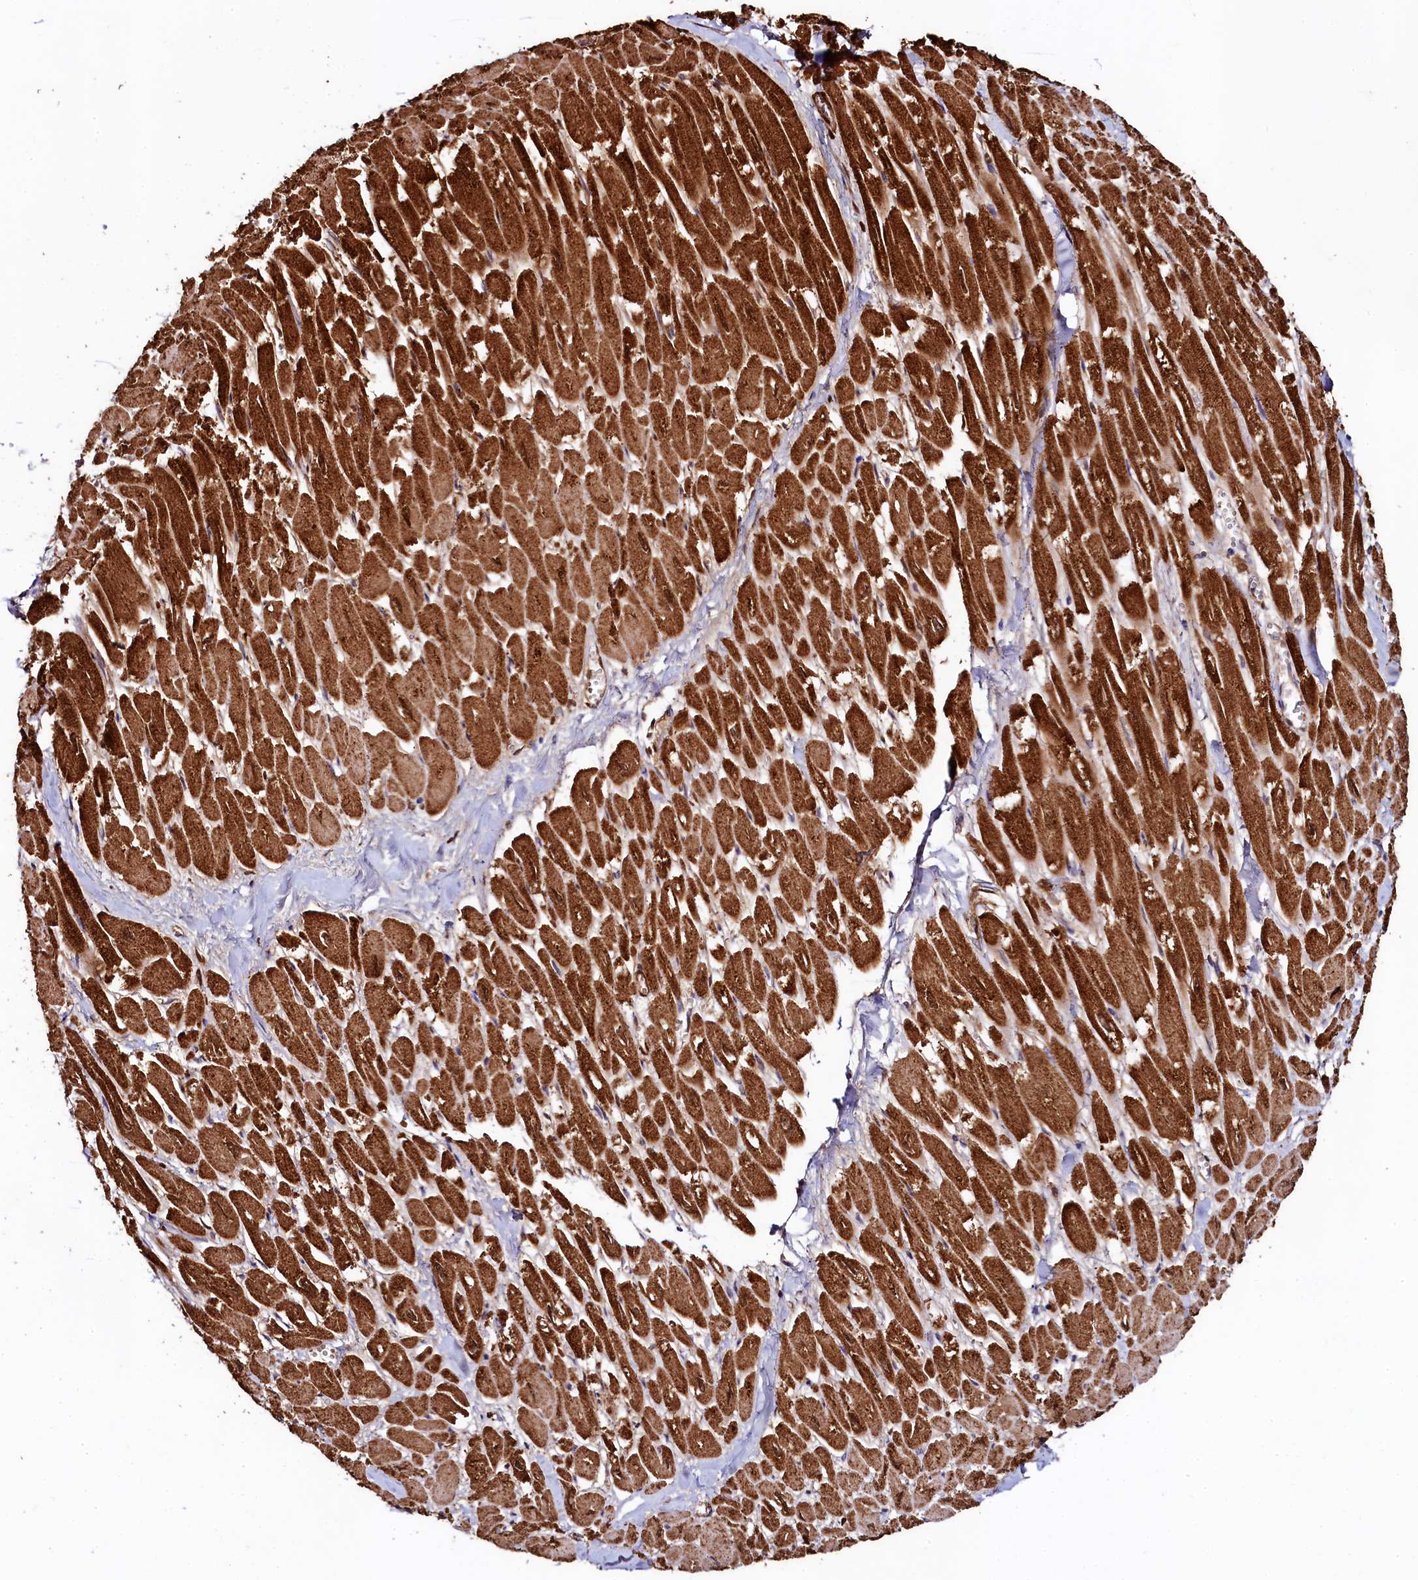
{"staining": {"intensity": "strong", "quantity": ">75%", "location": "cytoplasmic/membranous"}, "tissue": "heart muscle", "cell_type": "Cardiomyocytes", "image_type": "normal", "snomed": [{"axis": "morphology", "description": "Normal tissue, NOS"}, {"axis": "topography", "description": "Heart"}], "caption": "Immunohistochemistry (IHC) of normal human heart muscle displays high levels of strong cytoplasmic/membranous positivity in approximately >75% of cardiomyocytes.", "gene": "CLYBL", "patient": {"sex": "male", "age": 54}}